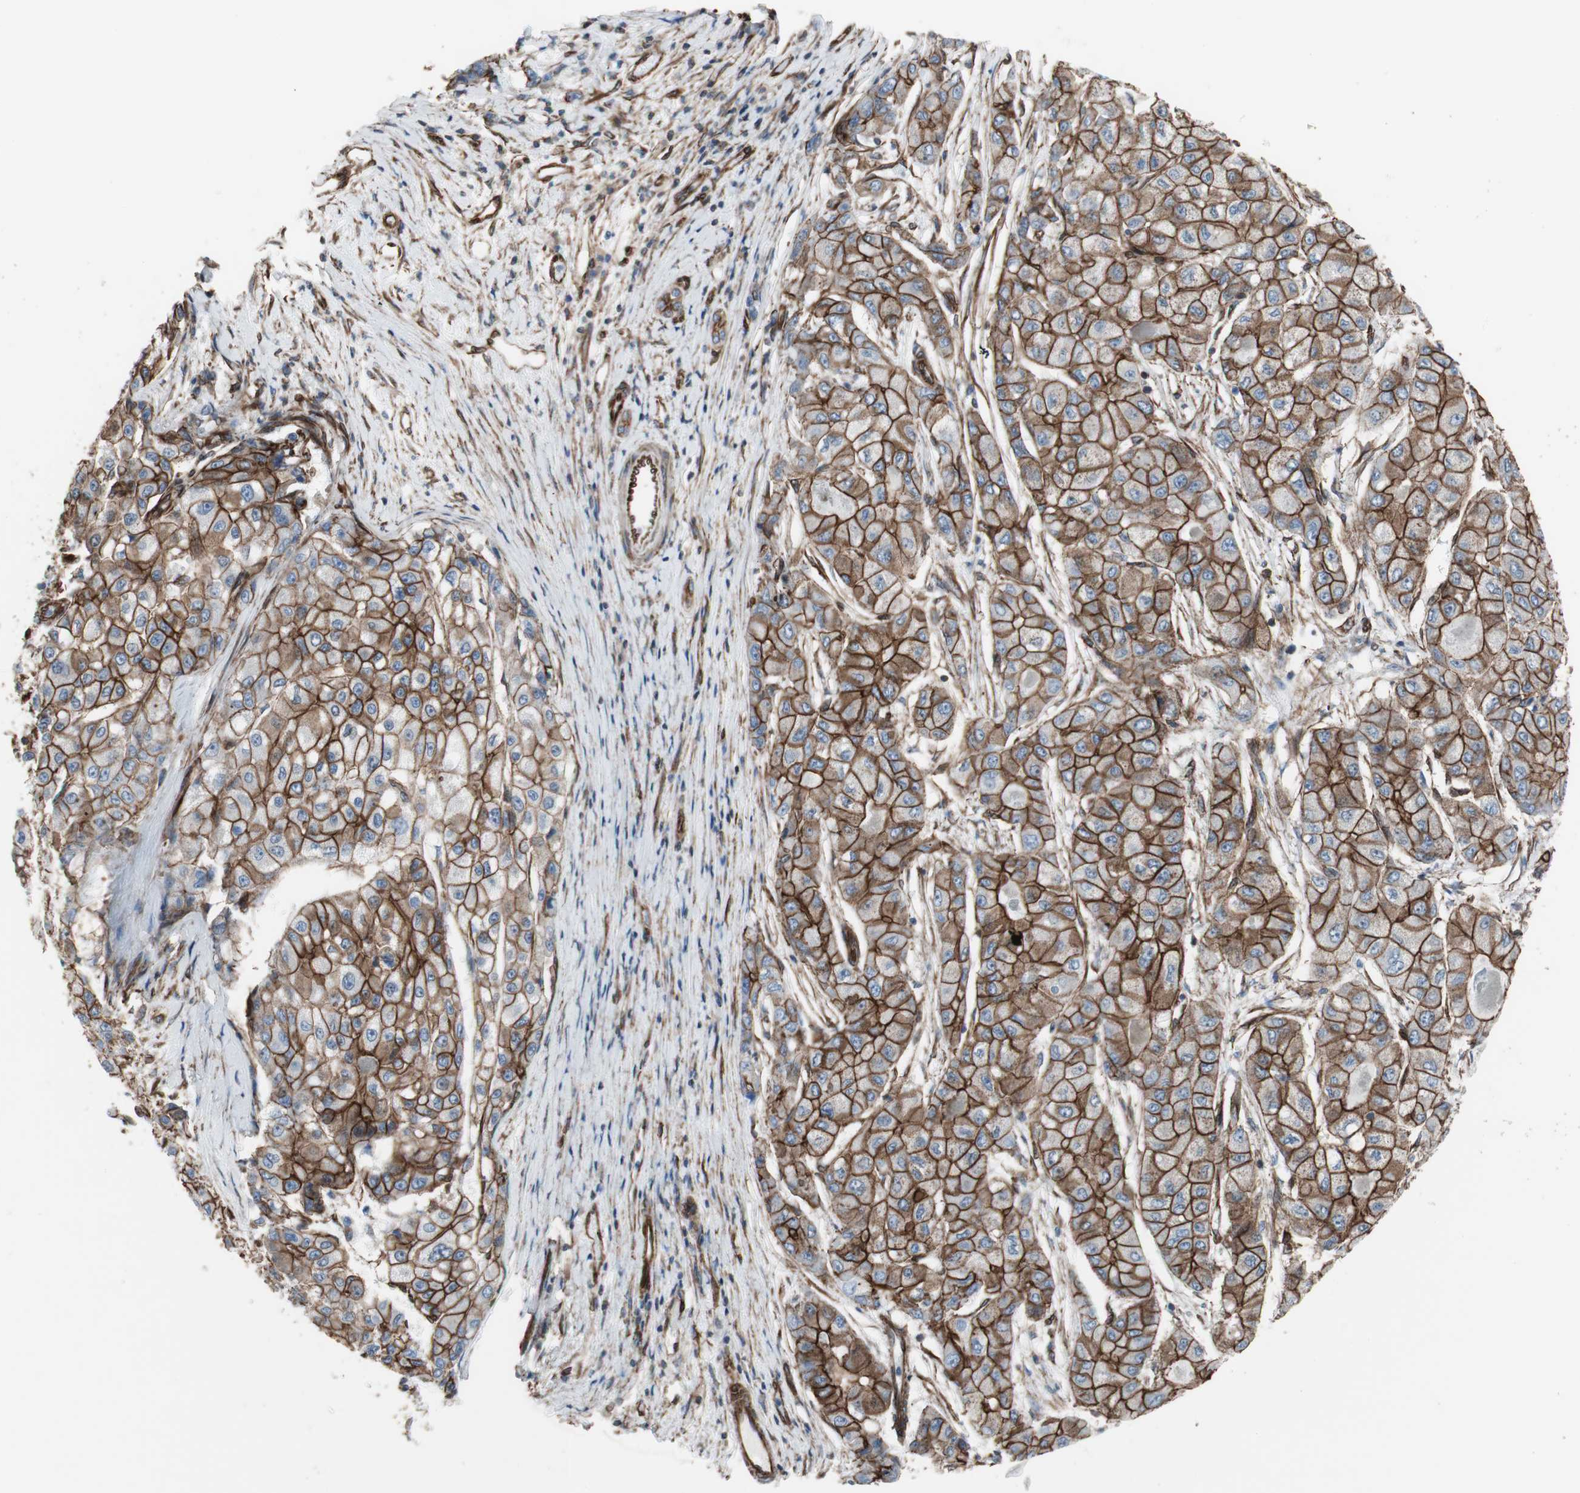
{"staining": {"intensity": "strong", "quantity": ">75%", "location": "cytoplasmic/membranous"}, "tissue": "liver cancer", "cell_type": "Tumor cells", "image_type": "cancer", "snomed": [{"axis": "morphology", "description": "Carcinoma, Hepatocellular, NOS"}, {"axis": "topography", "description": "Liver"}], "caption": "Protein analysis of liver cancer (hepatocellular carcinoma) tissue shows strong cytoplasmic/membranous staining in approximately >75% of tumor cells. (DAB (3,3'-diaminobenzidine) = brown stain, brightfield microscopy at high magnification).", "gene": "TCTA", "patient": {"sex": "male", "age": 80}}